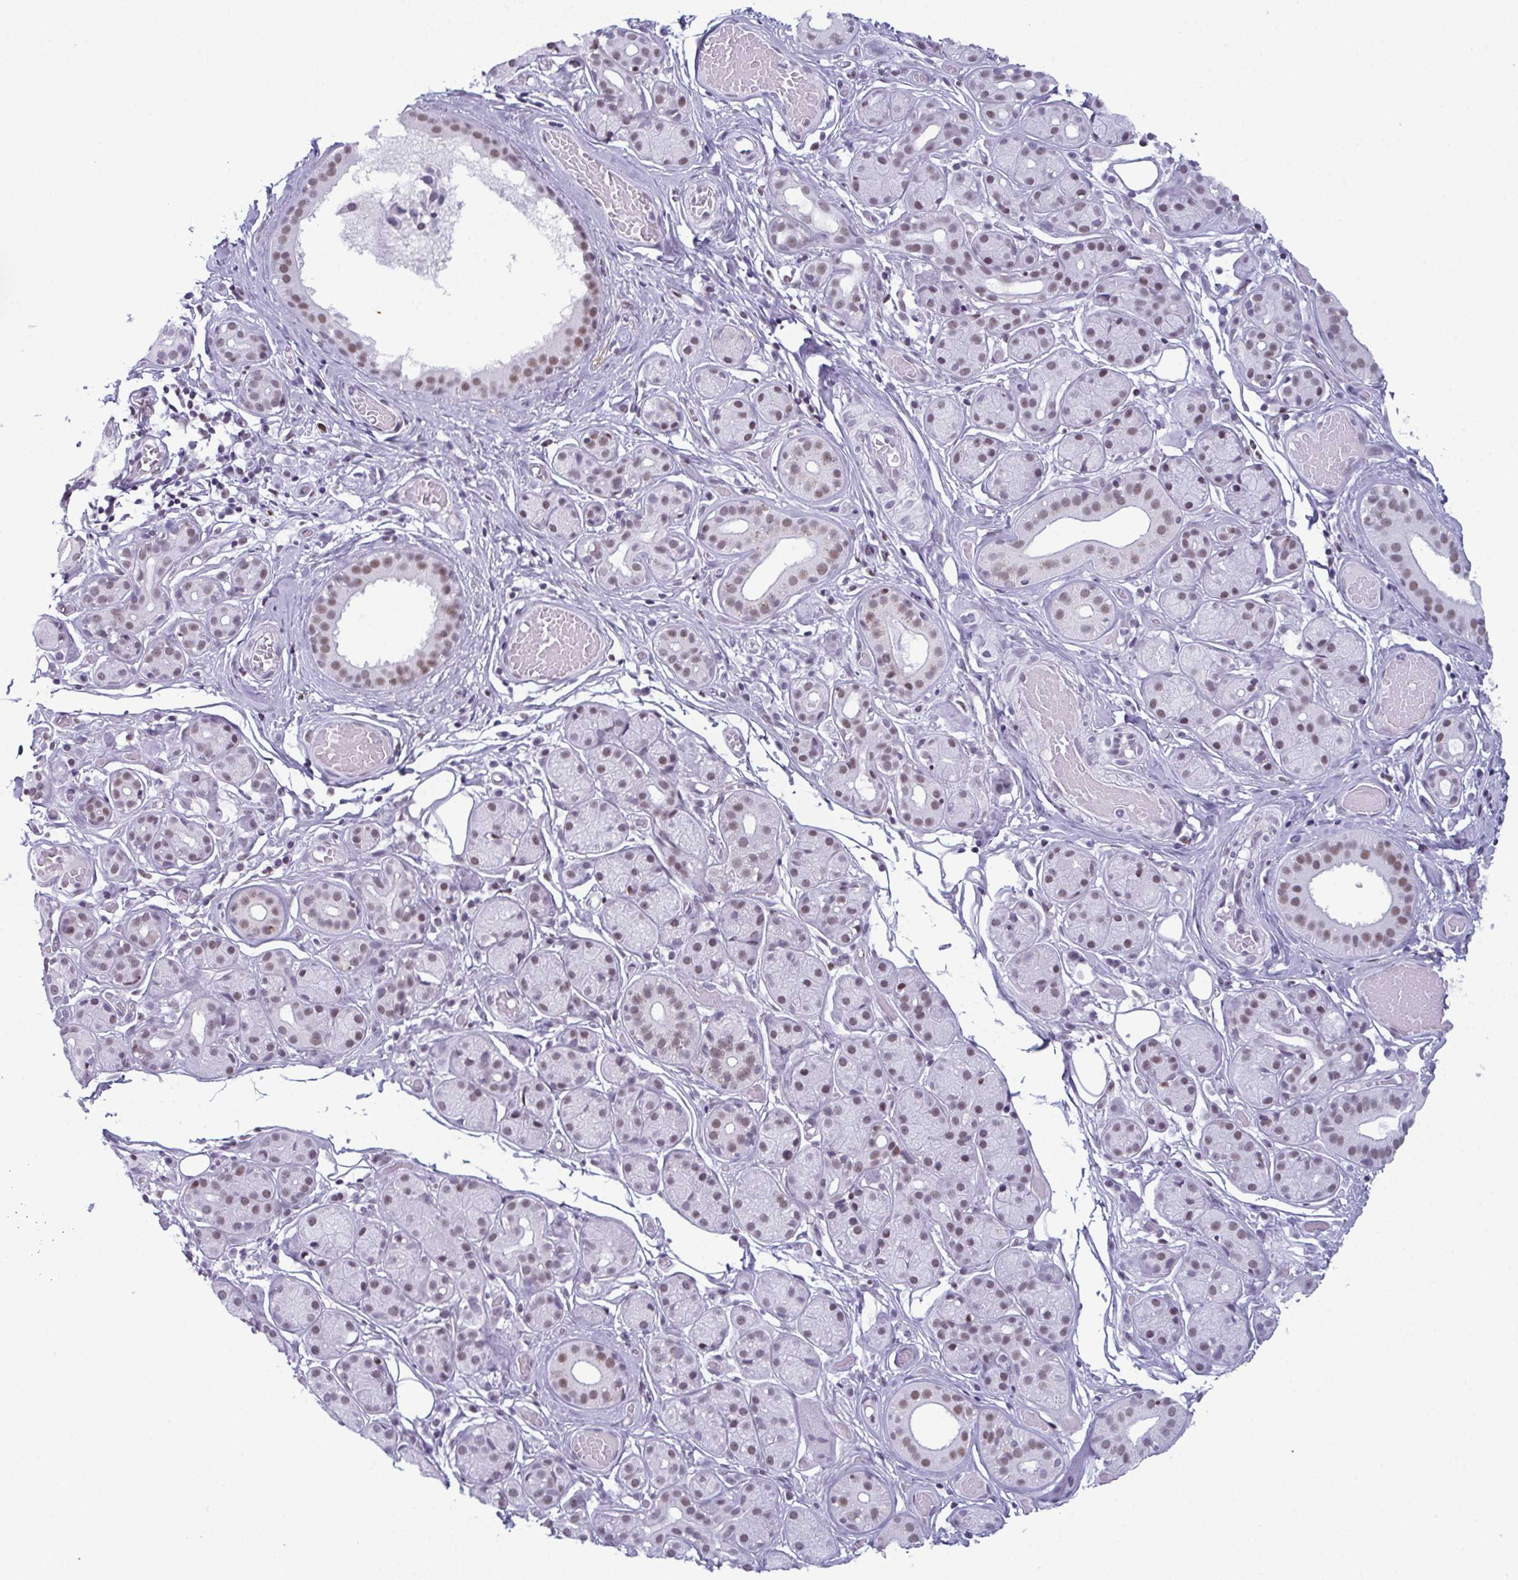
{"staining": {"intensity": "moderate", "quantity": "25%-75%", "location": "nuclear"}, "tissue": "salivary gland", "cell_type": "Glandular cells", "image_type": "normal", "snomed": [{"axis": "morphology", "description": "Normal tissue, NOS"}, {"axis": "topography", "description": "Salivary gland"}, {"axis": "topography", "description": "Peripheral nerve tissue"}], "caption": "Immunohistochemical staining of normal salivary gland exhibits medium levels of moderate nuclear positivity in about 25%-75% of glandular cells.", "gene": "RBM7", "patient": {"sex": "male", "age": 71}}